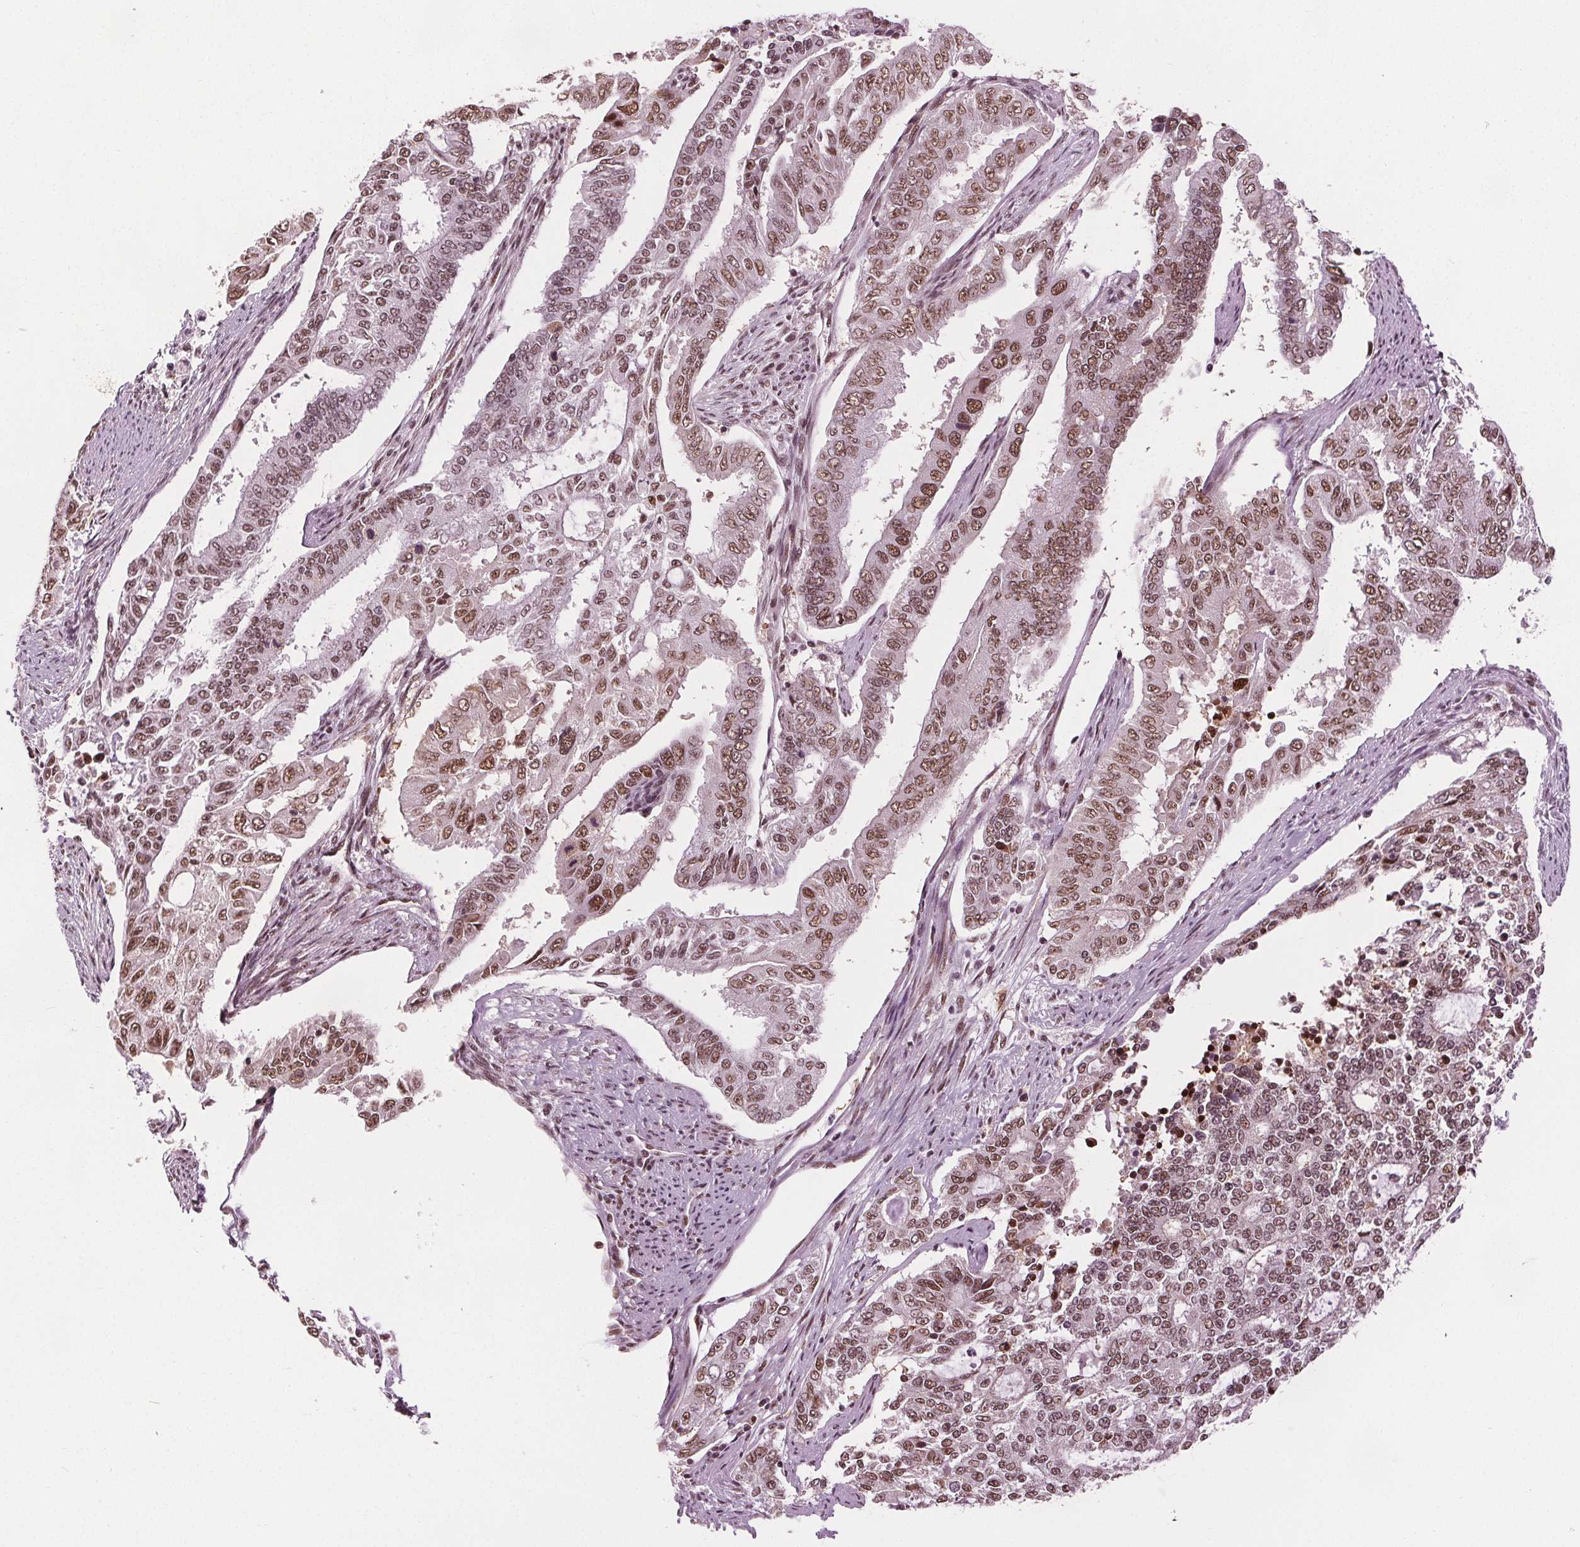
{"staining": {"intensity": "moderate", "quantity": ">75%", "location": "nuclear"}, "tissue": "endometrial cancer", "cell_type": "Tumor cells", "image_type": "cancer", "snomed": [{"axis": "morphology", "description": "Adenocarcinoma, NOS"}, {"axis": "topography", "description": "Uterus"}], "caption": "Immunohistochemistry image of neoplastic tissue: human endometrial adenocarcinoma stained using immunohistochemistry exhibits medium levels of moderate protein expression localized specifically in the nuclear of tumor cells, appearing as a nuclear brown color.", "gene": "IWS1", "patient": {"sex": "female", "age": 59}}